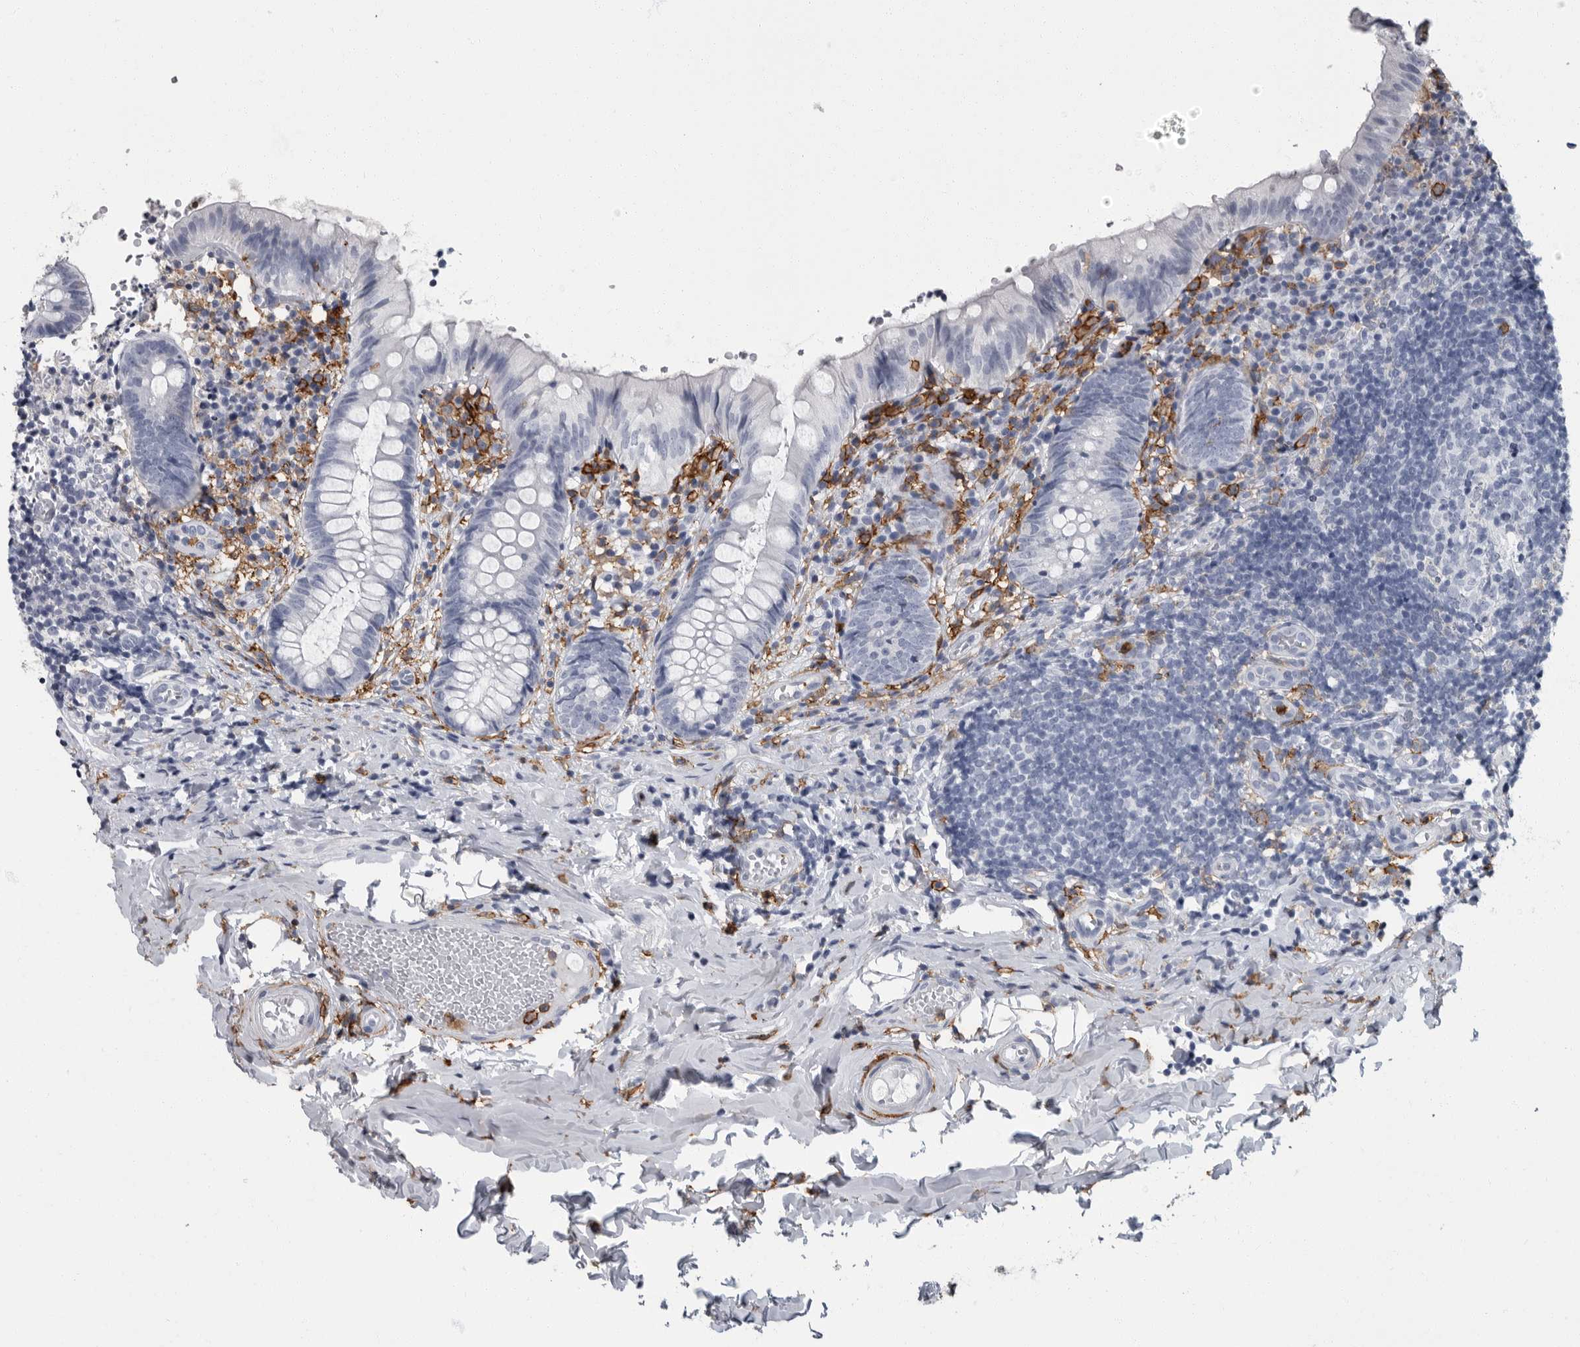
{"staining": {"intensity": "negative", "quantity": "none", "location": "none"}, "tissue": "appendix", "cell_type": "Glandular cells", "image_type": "normal", "snomed": [{"axis": "morphology", "description": "Normal tissue, NOS"}, {"axis": "topography", "description": "Appendix"}], "caption": "A high-resolution histopathology image shows IHC staining of normal appendix, which displays no significant positivity in glandular cells. (DAB immunohistochemistry (IHC) with hematoxylin counter stain).", "gene": "FCER1G", "patient": {"sex": "male", "age": 8}}